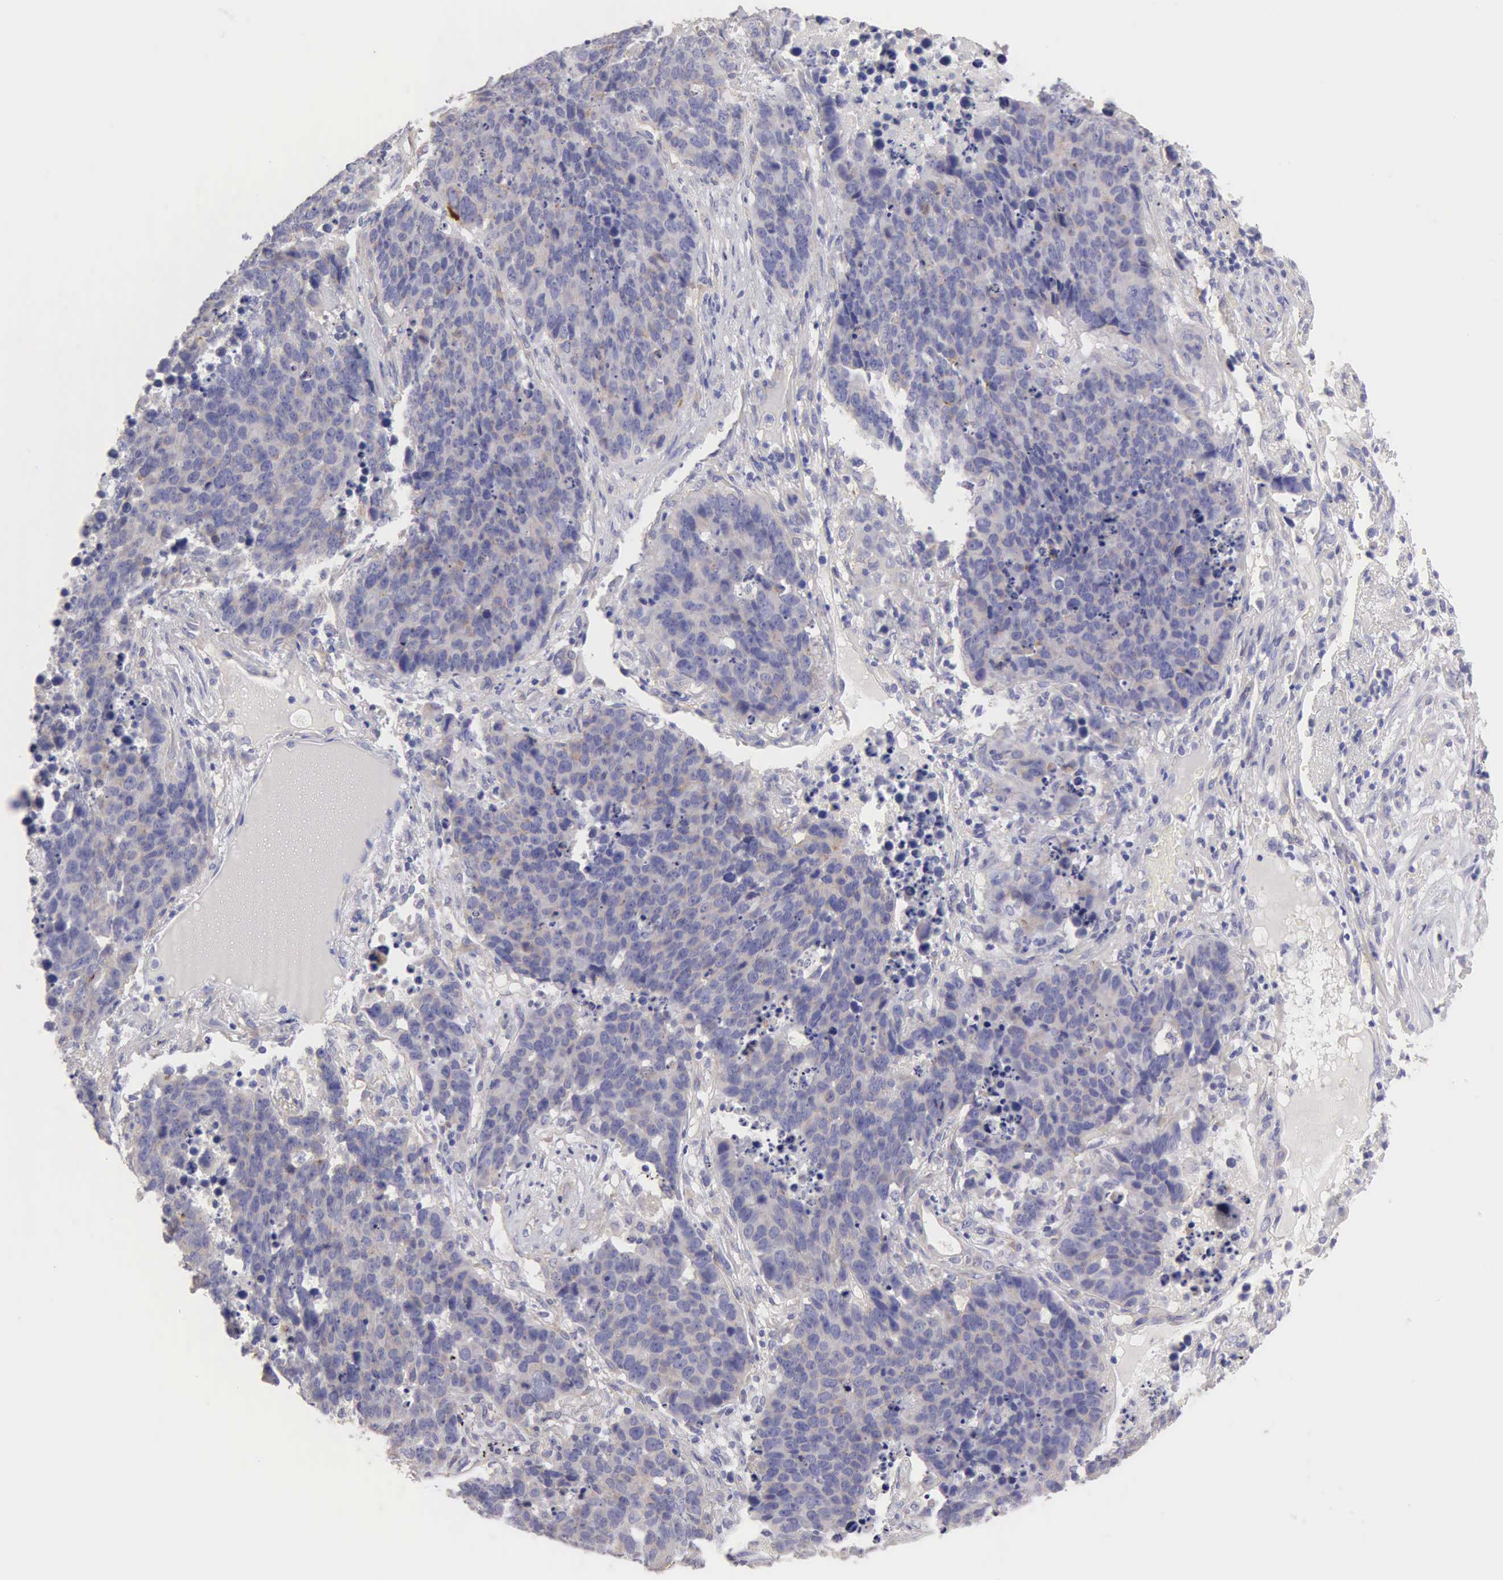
{"staining": {"intensity": "weak", "quantity": "25%-75%", "location": "cytoplasmic/membranous"}, "tissue": "lung cancer", "cell_type": "Tumor cells", "image_type": "cancer", "snomed": [{"axis": "morphology", "description": "Carcinoid, malignant, NOS"}, {"axis": "topography", "description": "Lung"}], "caption": "Tumor cells exhibit low levels of weak cytoplasmic/membranous expression in approximately 25%-75% of cells in malignant carcinoid (lung). (IHC, brightfield microscopy, high magnification).", "gene": "APP", "patient": {"sex": "male", "age": 60}}